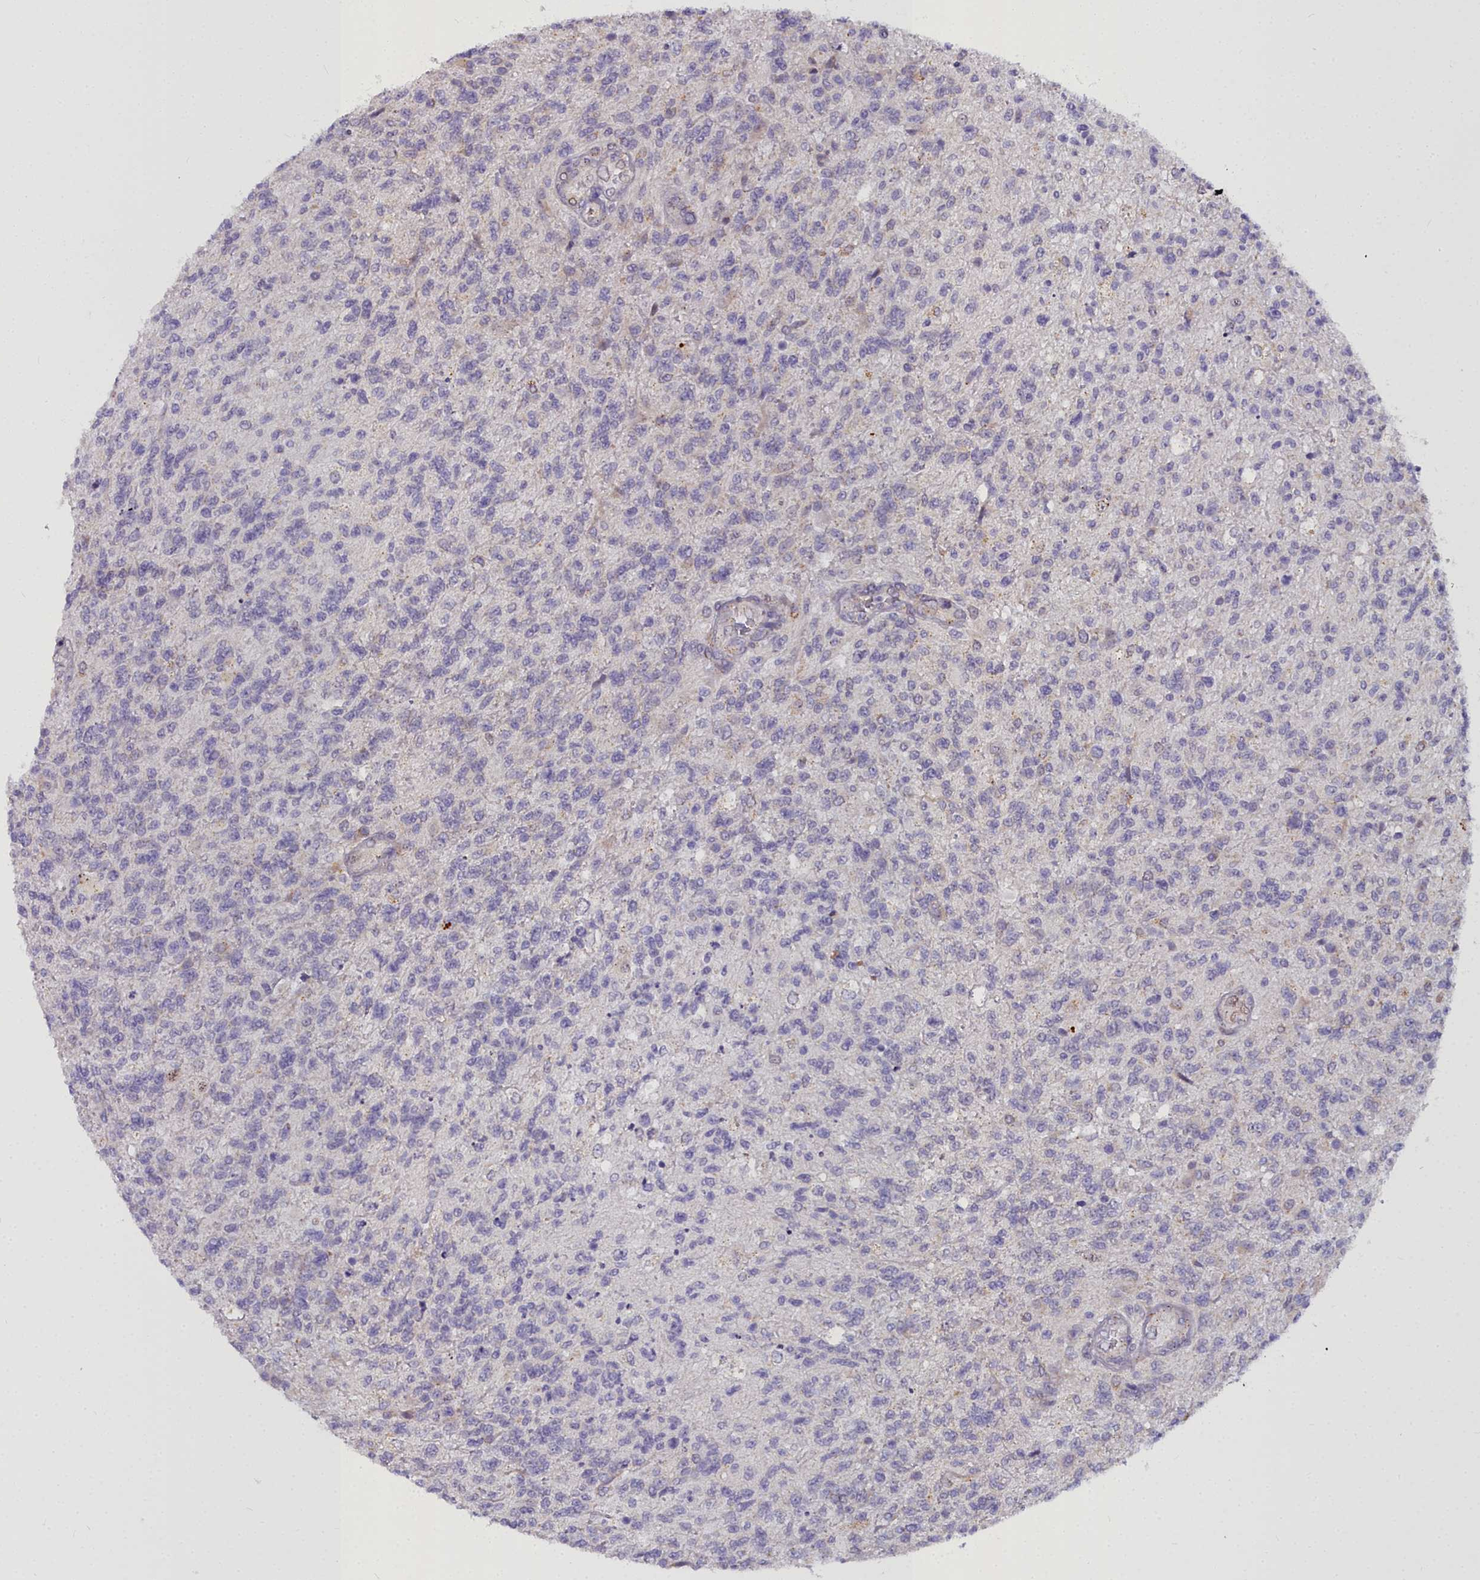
{"staining": {"intensity": "negative", "quantity": "none", "location": "none"}, "tissue": "glioma", "cell_type": "Tumor cells", "image_type": "cancer", "snomed": [{"axis": "morphology", "description": "Glioma, malignant, High grade"}, {"axis": "topography", "description": "Brain"}], "caption": "DAB (3,3'-diaminobenzidine) immunohistochemical staining of human glioma demonstrates no significant expression in tumor cells.", "gene": "WDPCP", "patient": {"sex": "male", "age": 56}}